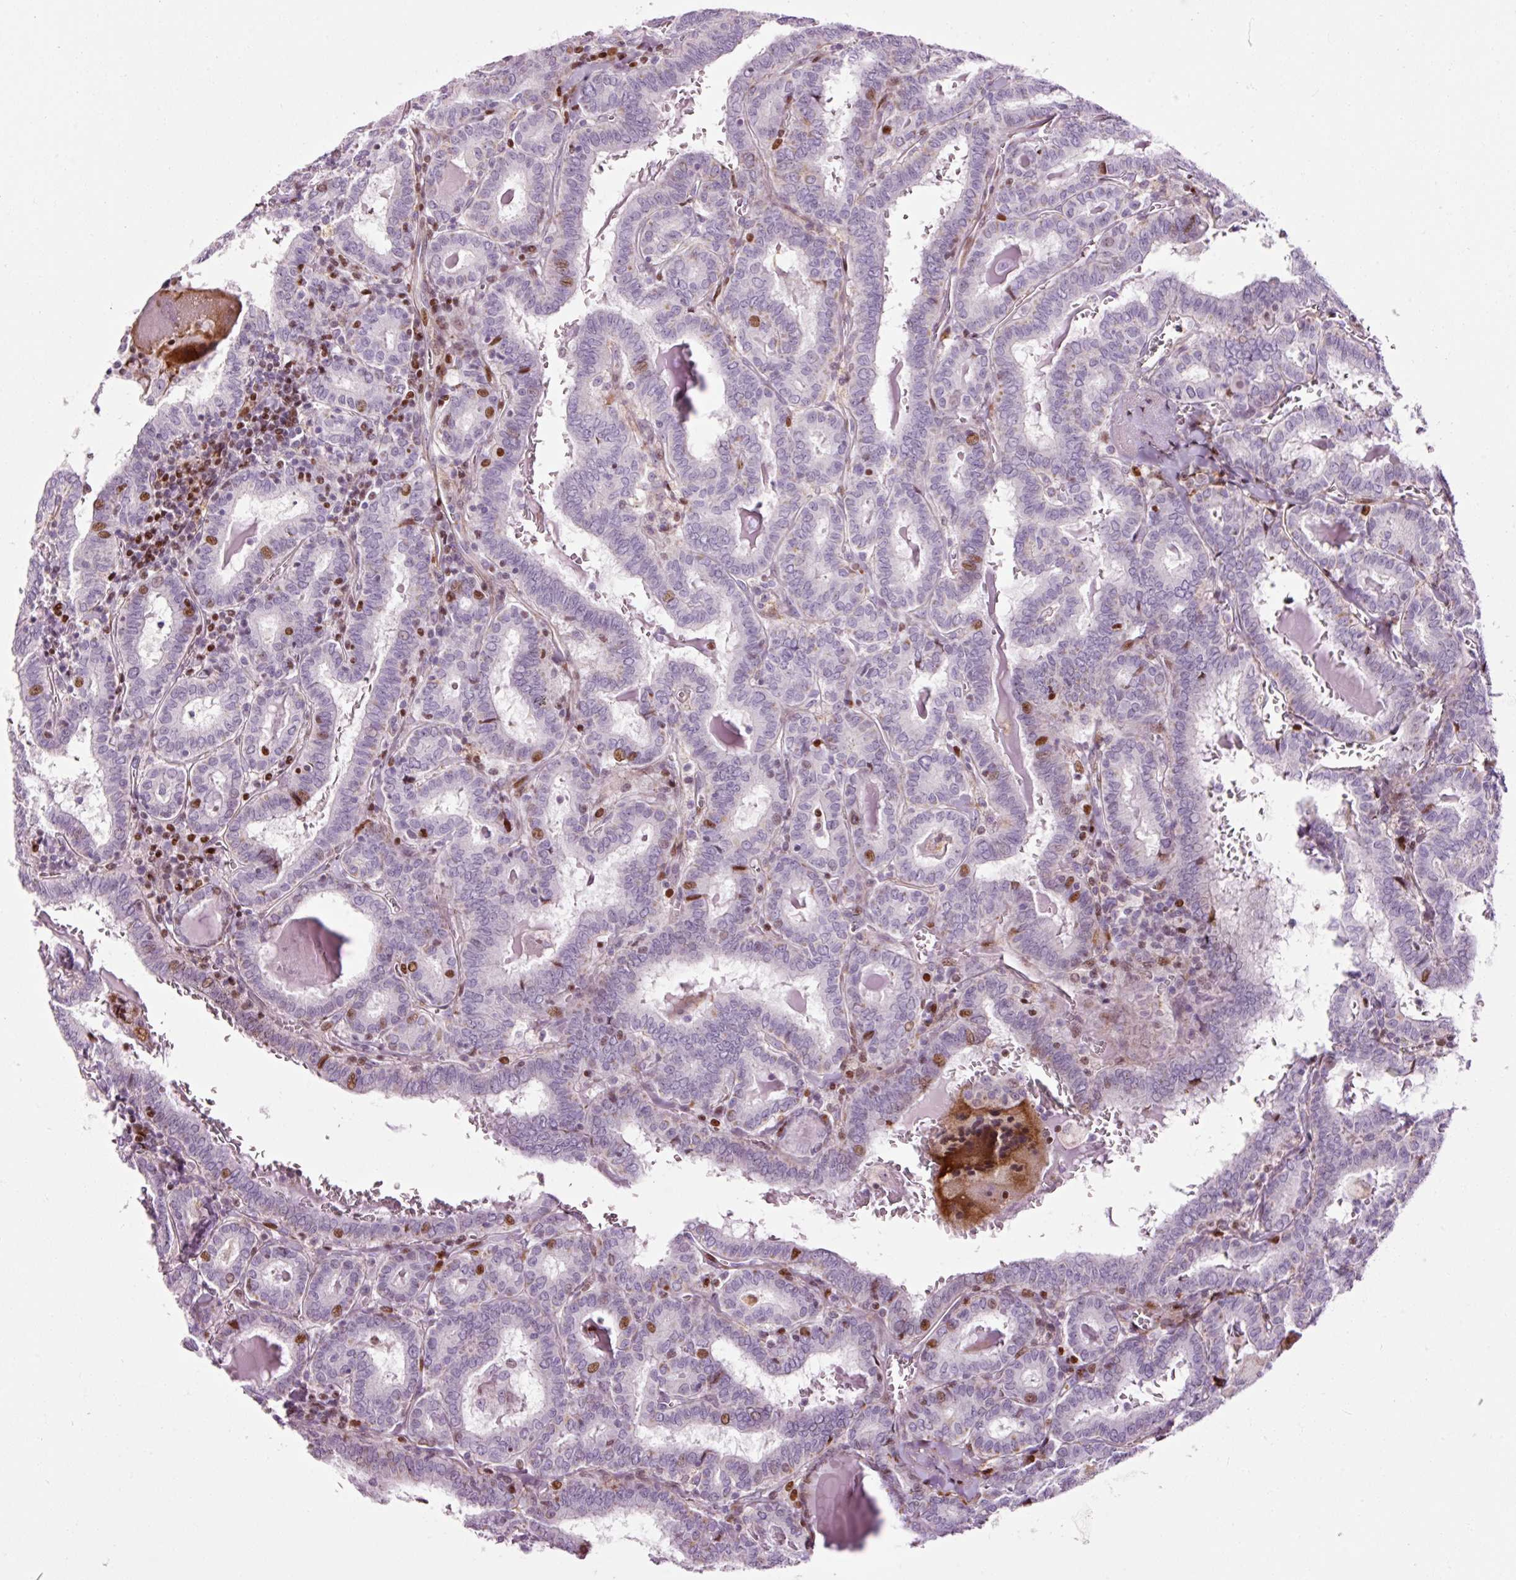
{"staining": {"intensity": "moderate", "quantity": "<25%", "location": "nuclear"}, "tissue": "thyroid cancer", "cell_type": "Tumor cells", "image_type": "cancer", "snomed": [{"axis": "morphology", "description": "Papillary adenocarcinoma, NOS"}, {"axis": "topography", "description": "Thyroid gland"}], "caption": "An image of human thyroid papillary adenocarcinoma stained for a protein demonstrates moderate nuclear brown staining in tumor cells.", "gene": "ANKRD20A1", "patient": {"sex": "female", "age": 72}}